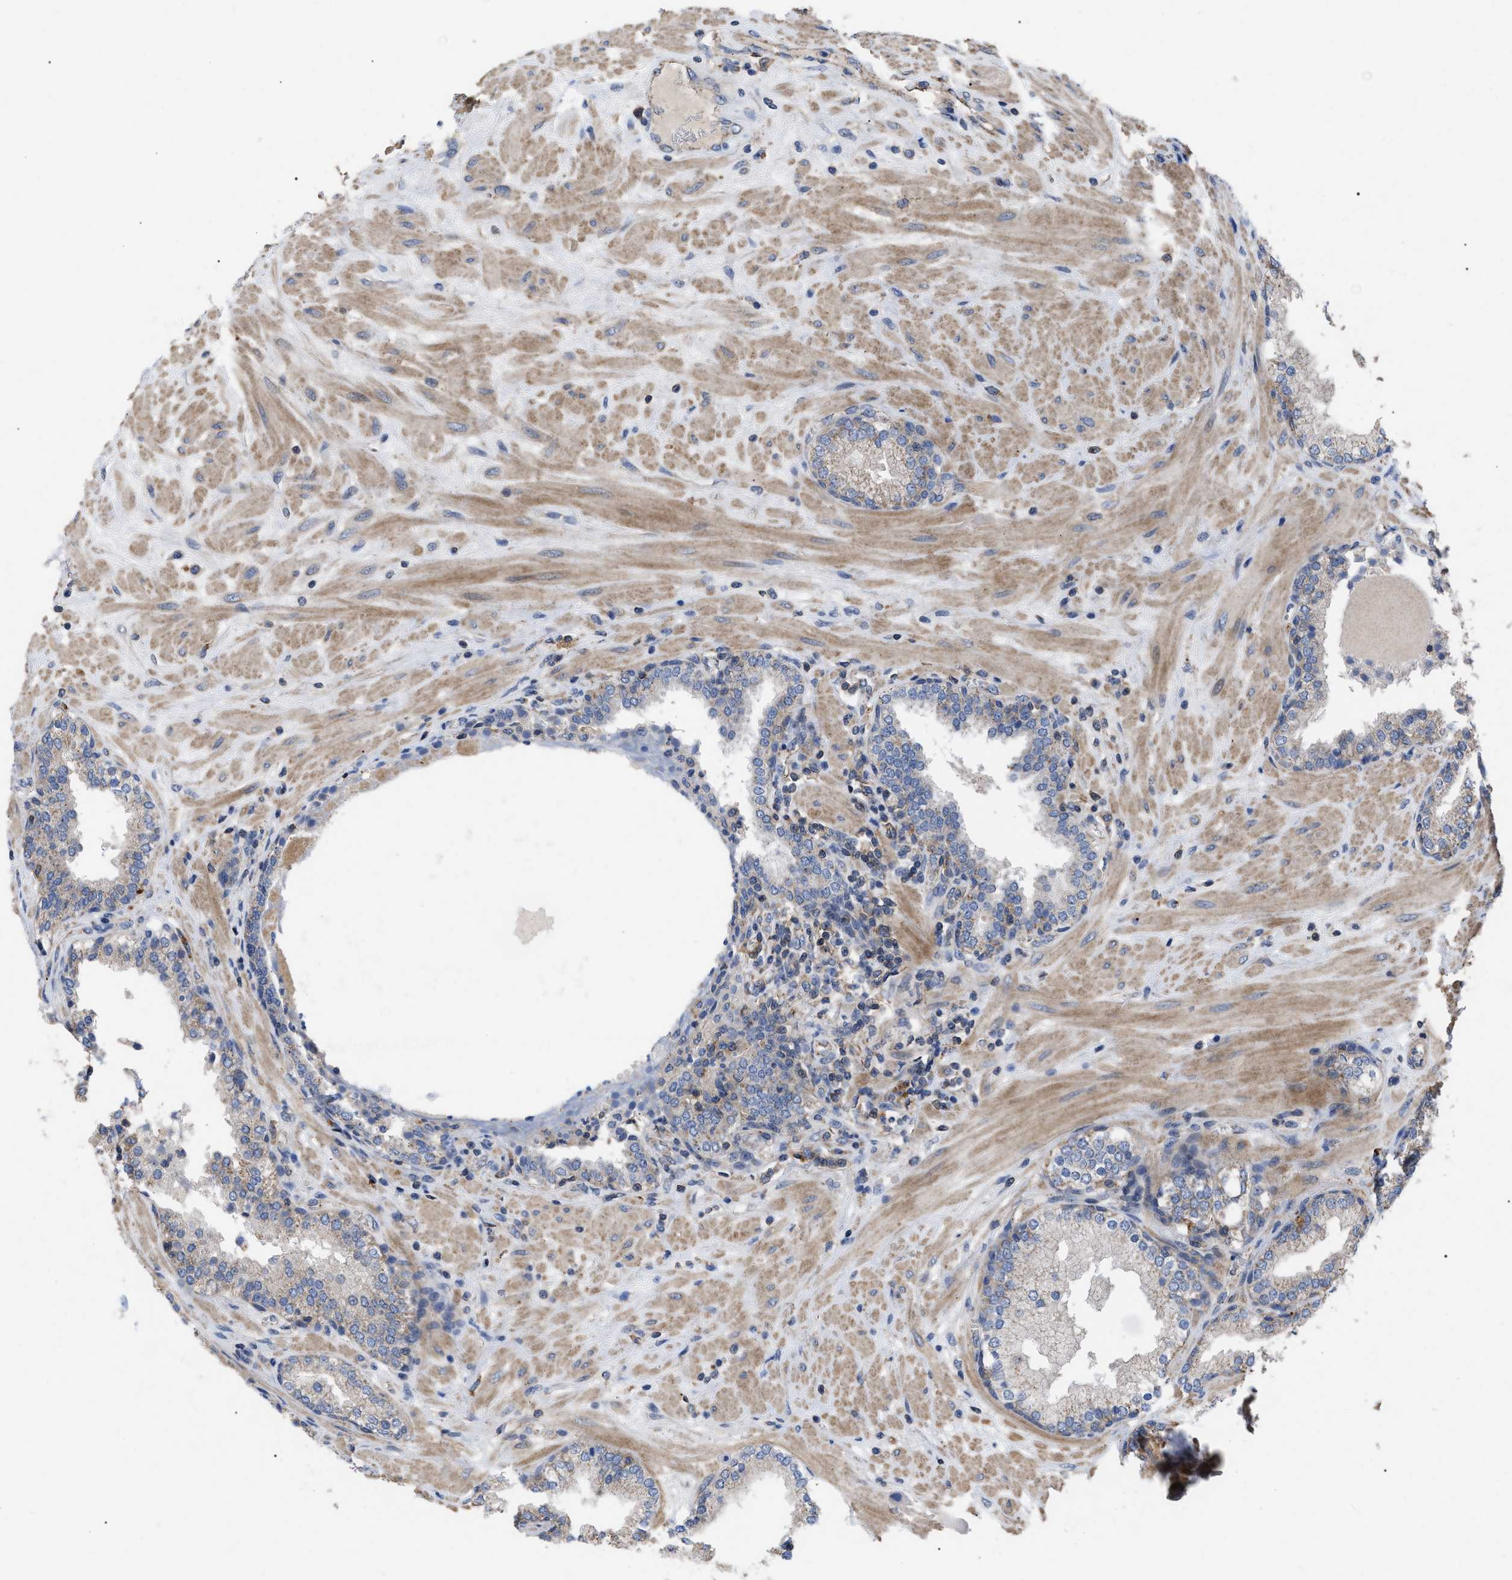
{"staining": {"intensity": "weak", "quantity": "25%-75%", "location": "cytoplasmic/membranous"}, "tissue": "prostate", "cell_type": "Glandular cells", "image_type": "normal", "snomed": [{"axis": "morphology", "description": "Normal tissue, NOS"}, {"axis": "topography", "description": "Prostate"}], "caption": "A micrograph of human prostate stained for a protein reveals weak cytoplasmic/membranous brown staining in glandular cells. (brown staining indicates protein expression, while blue staining denotes nuclei).", "gene": "FAM171A2", "patient": {"sex": "male", "age": 51}}